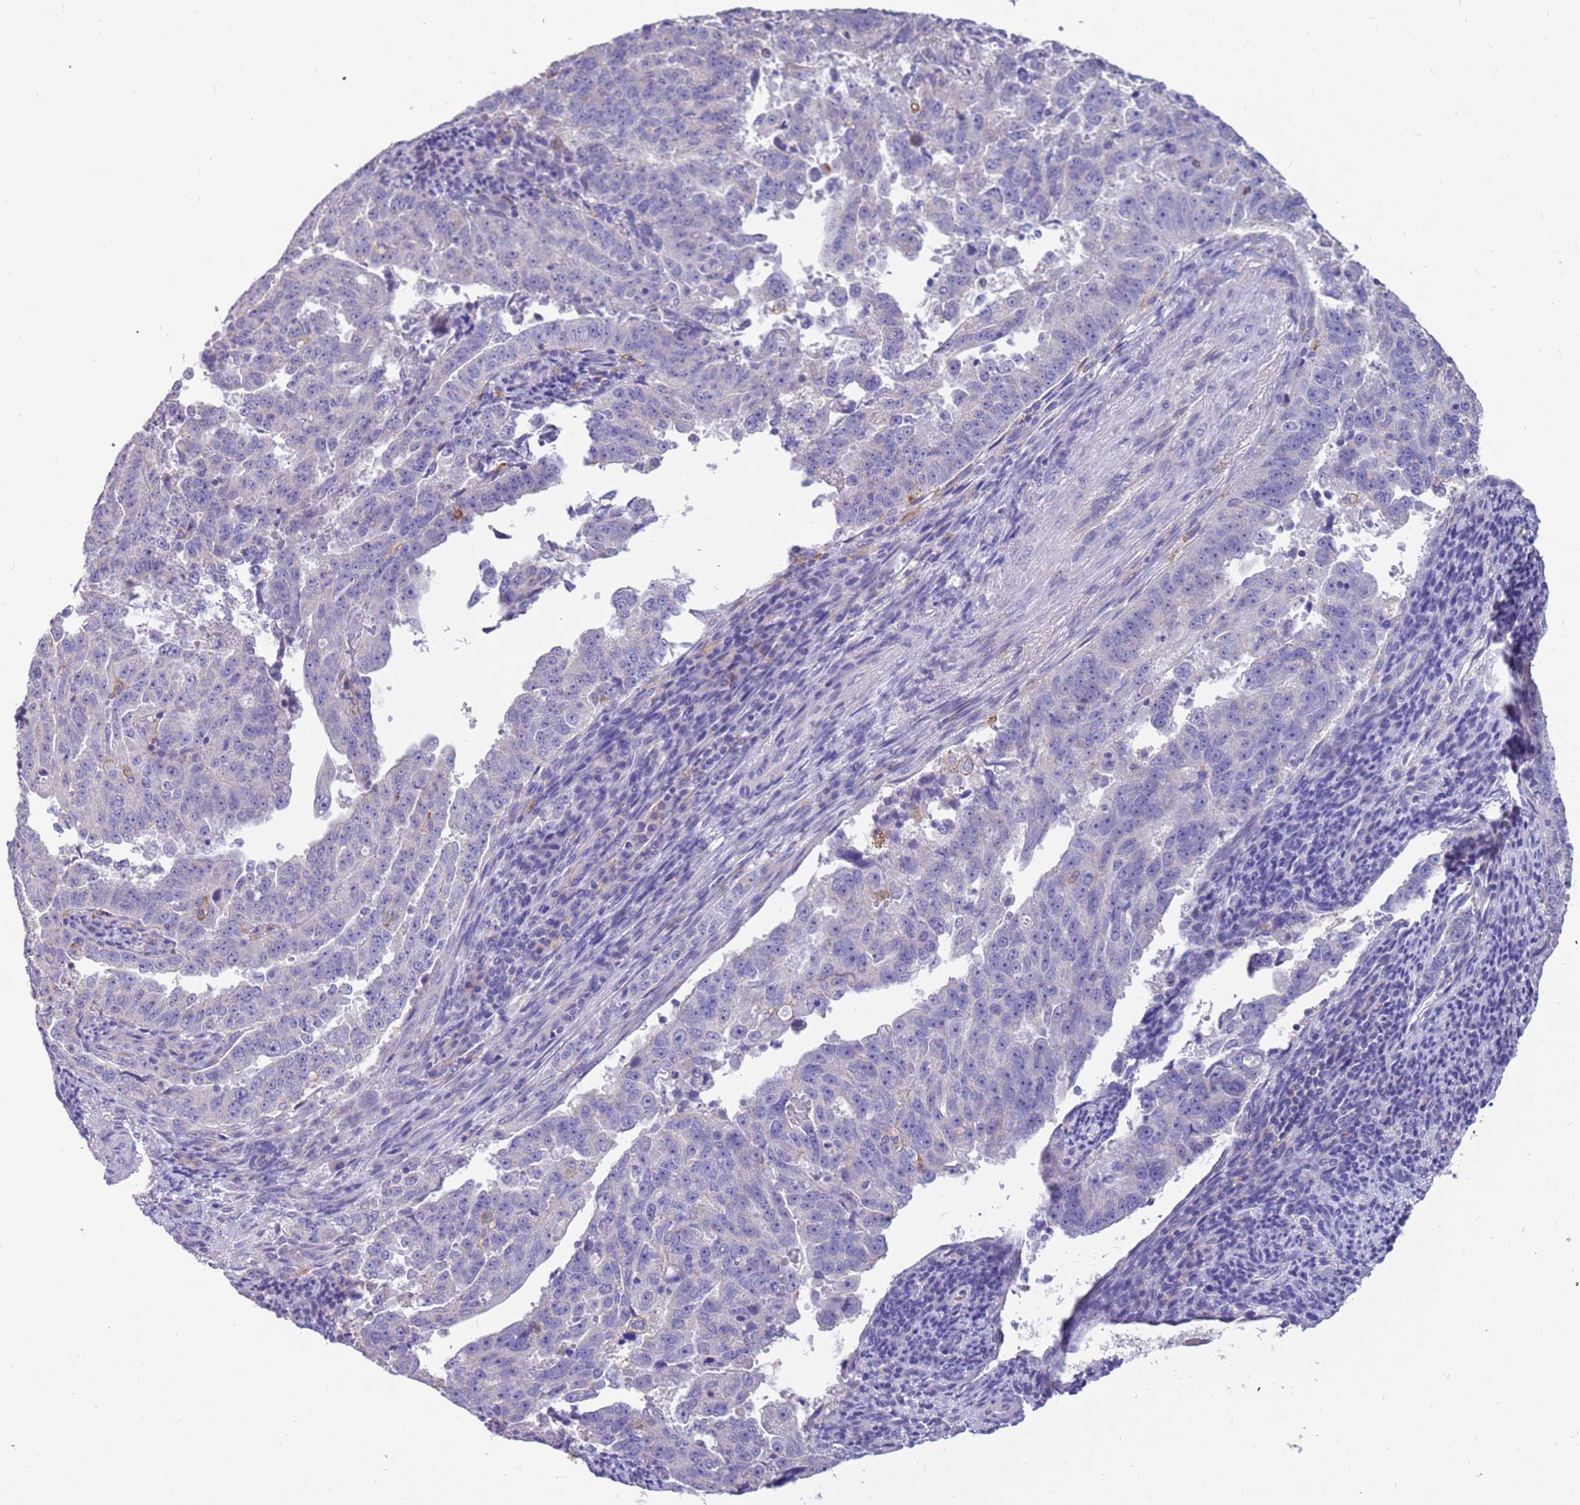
{"staining": {"intensity": "negative", "quantity": "none", "location": "none"}, "tissue": "endometrial cancer", "cell_type": "Tumor cells", "image_type": "cancer", "snomed": [{"axis": "morphology", "description": "Adenocarcinoma, NOS"}, {"axis": "topography", "description": "Endometrium"}], "caption": "Endometrial cancer was stained to show a protein in brown. There is no significant positivity in tumor cells. The staining is performed using DAB (3,3'-diaminobenzidine) brown chromogen with nuclei counter-stained in using hematoxylin.", "gene": "RHCG", "patient": {"sex": "female", "age": 65}}